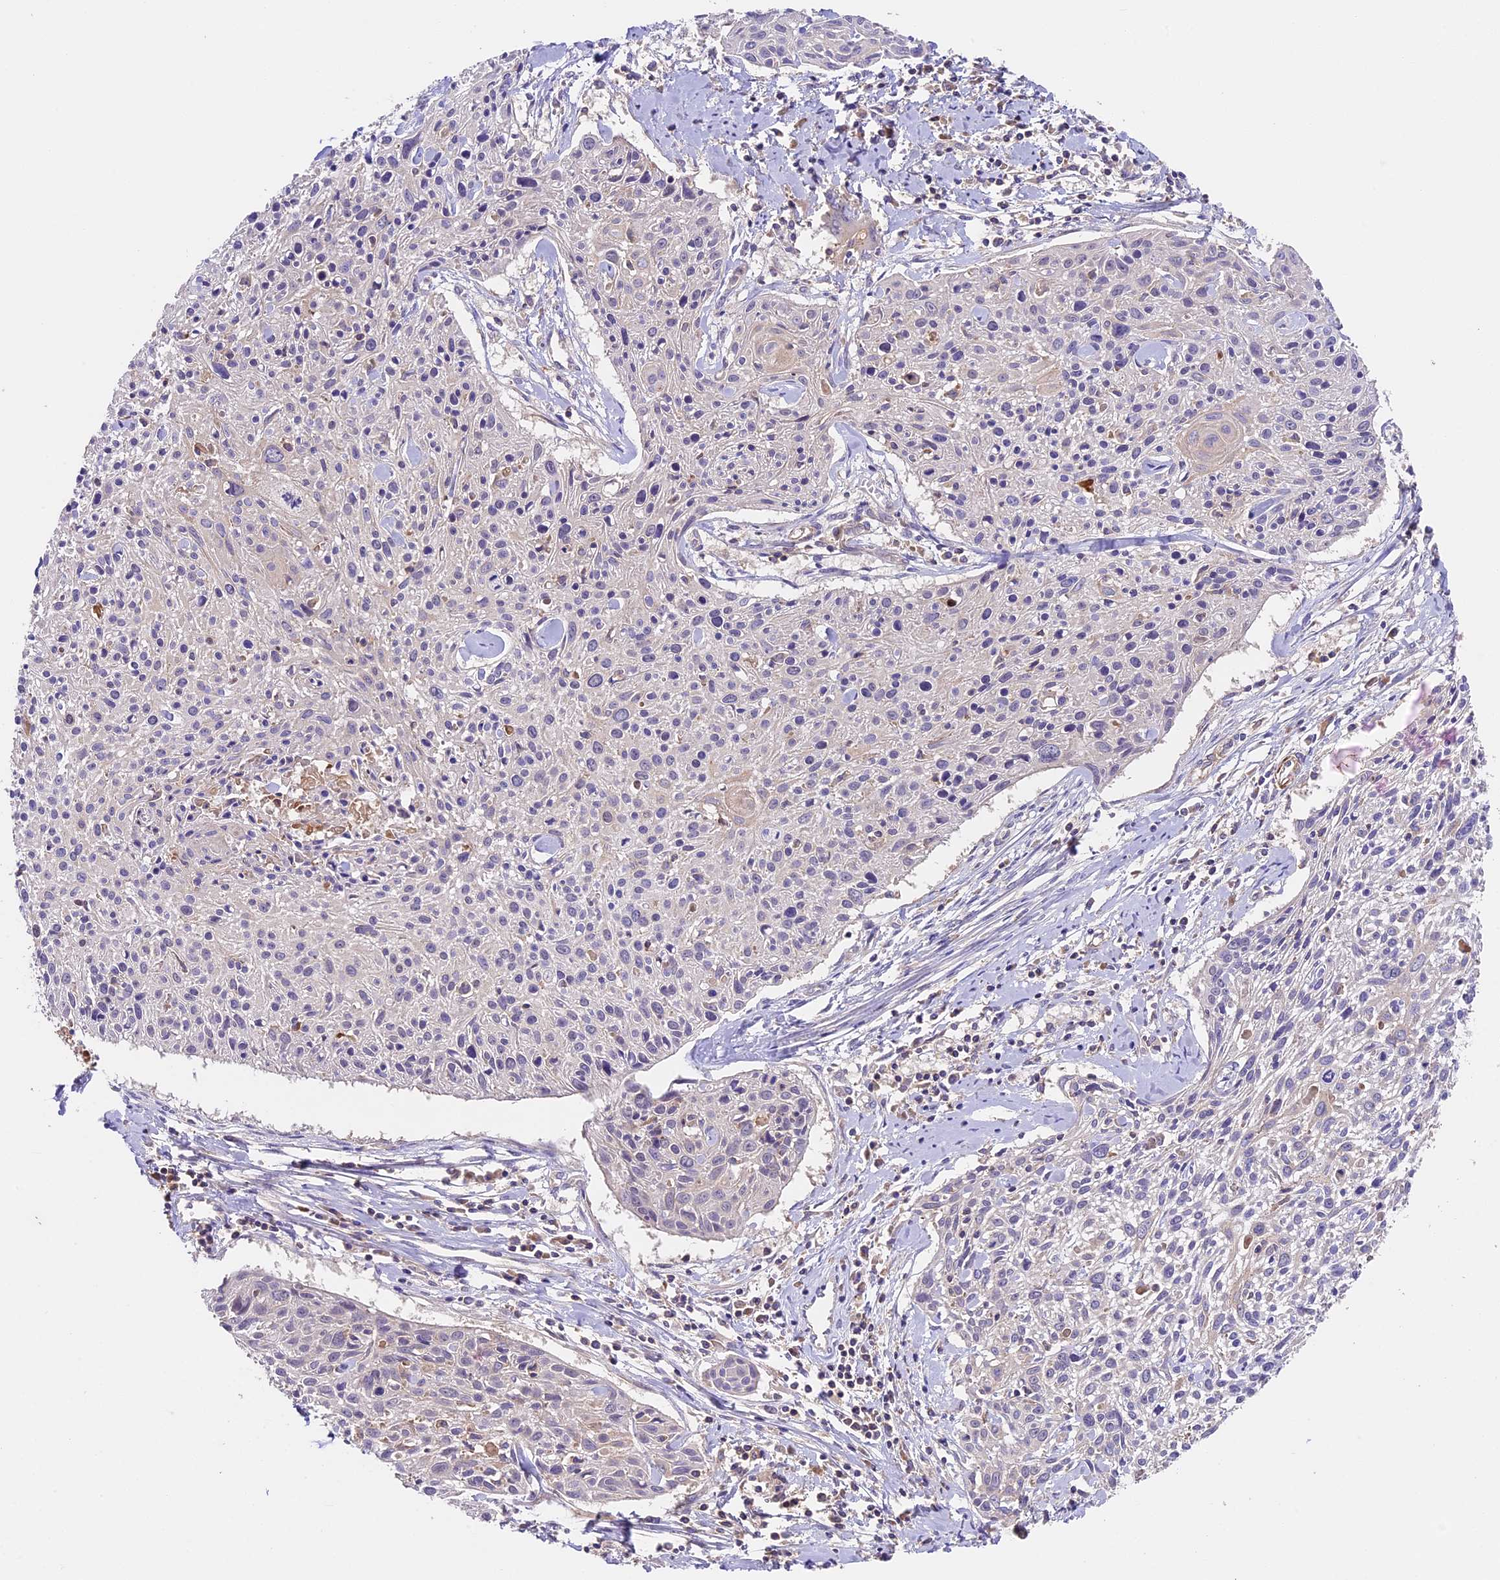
{"staining": {"intensity": "negative", "quantity": "none", "location": "none"}, "tissue": "cervical cancer", "cell_type": "Tumor cells", "image_type": "cancer", "snomed": [{"axis": "morphology", "description": "Squamous cell carcinoma, NOS"}, {"axis": "topography", "description": "Cervix"}], "caption": "A photomicrograph of human cervical cancer is negative for staining in tumor cells. The staining was performed using DAB to visualize the protein expression in brown, while the nuclei were stained in blue with hematoxylin (Magnification: 20x).", "gene": "TBC1D1", "patient": {"sex": "female", "age": 51}}